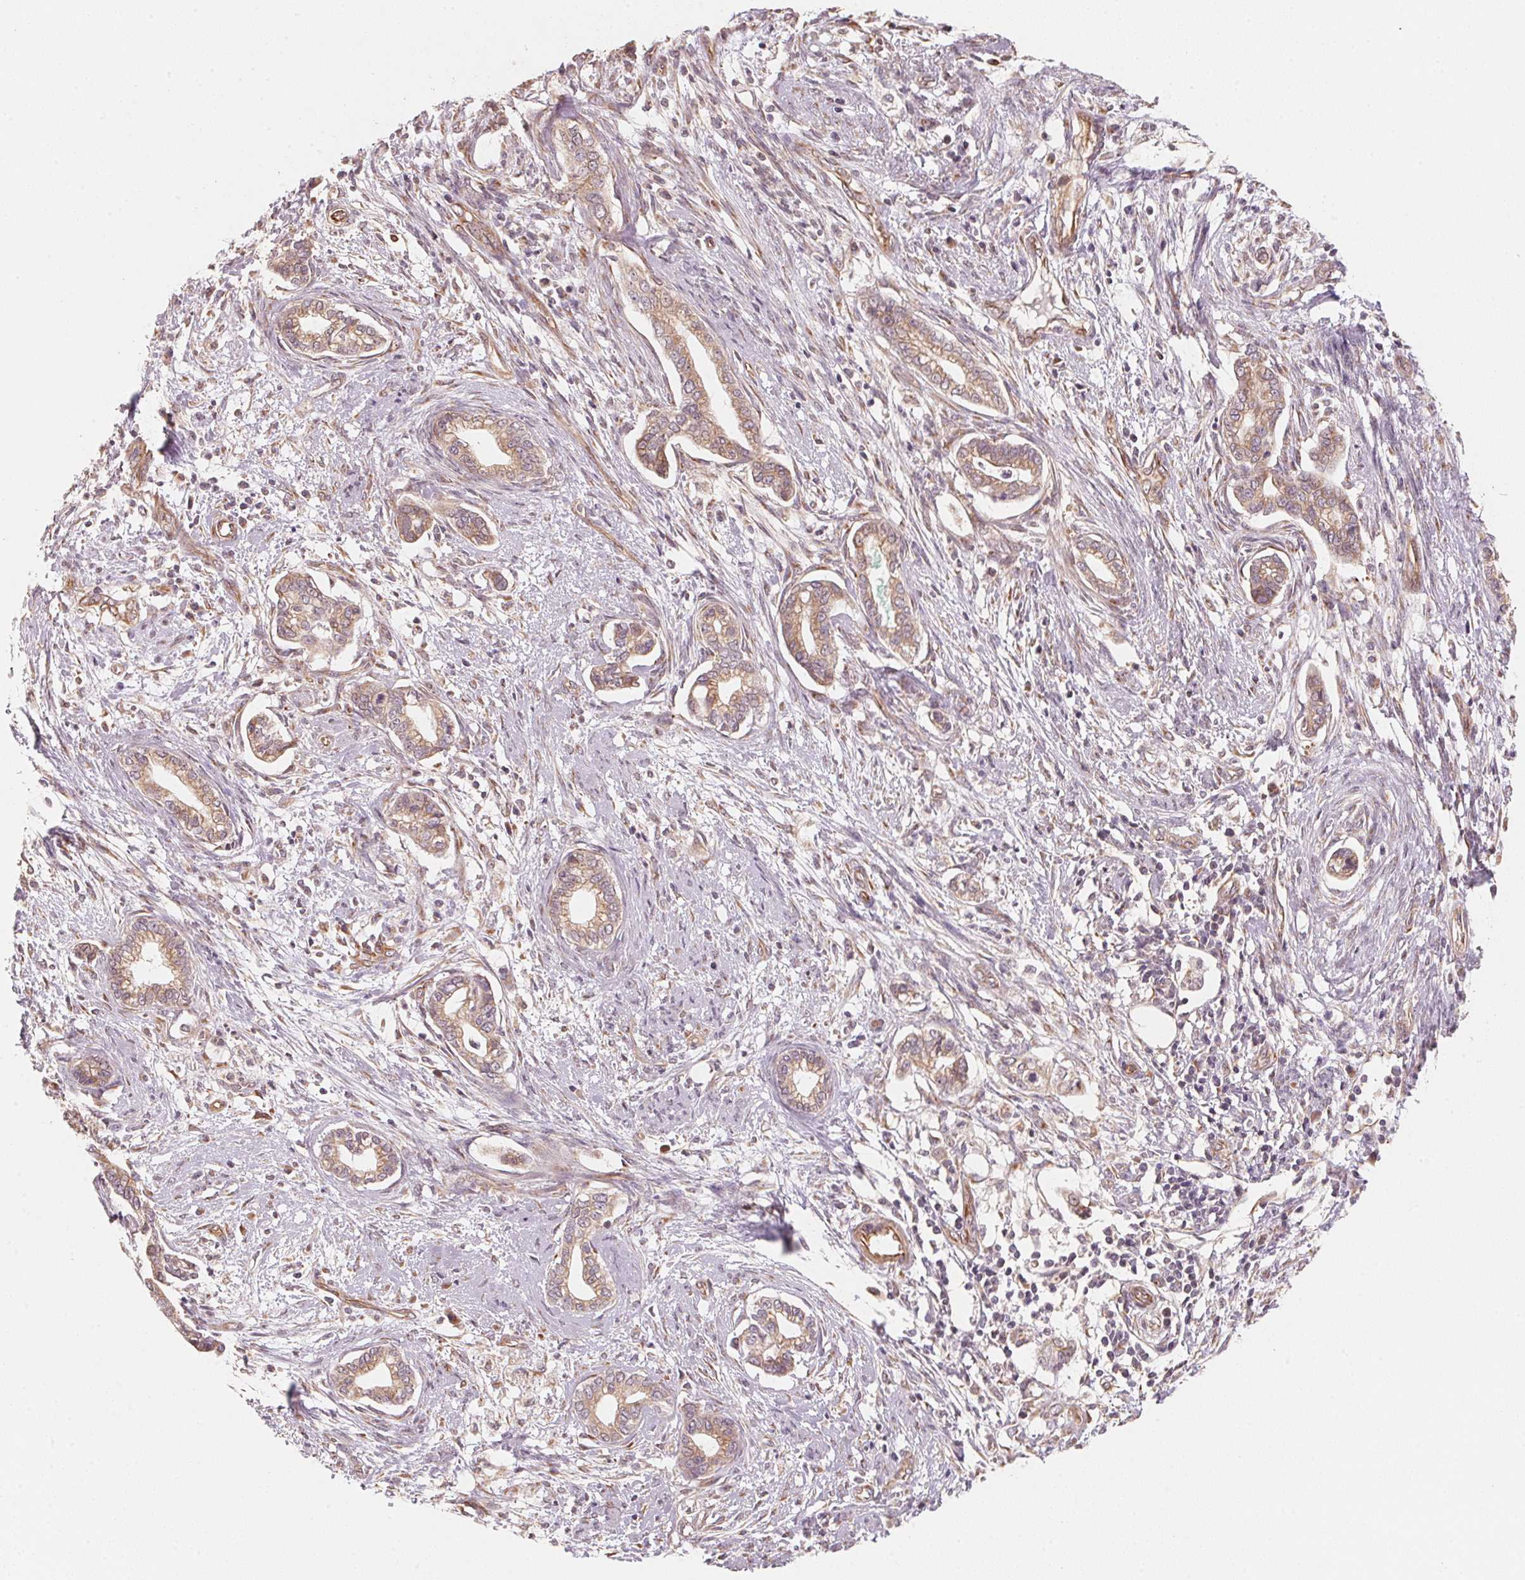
{"staining": {"intensity": "moderate", "quantity": ">75%", "location": "cytoplasmic/membranous"}, "tissue": "cervical cancer", "cell_type": "Tumor cells", "image_type": "cancer", "snomed": [{"axis": "morphology", "description": "Adenocarcinoma, NOS"}, {"axis": "topography", "description": "Cervix"}], "caption": "Protein staining exhibits moderate cytoplasmic/membranous positivity in approximately >75% of tumor cells in adenocarcinoma (cervical). (Brightfield microscopy of DAB IHC at high magnification).", "gene": "TSPAN12", "patient": {"sex": "female", "age": 62}}